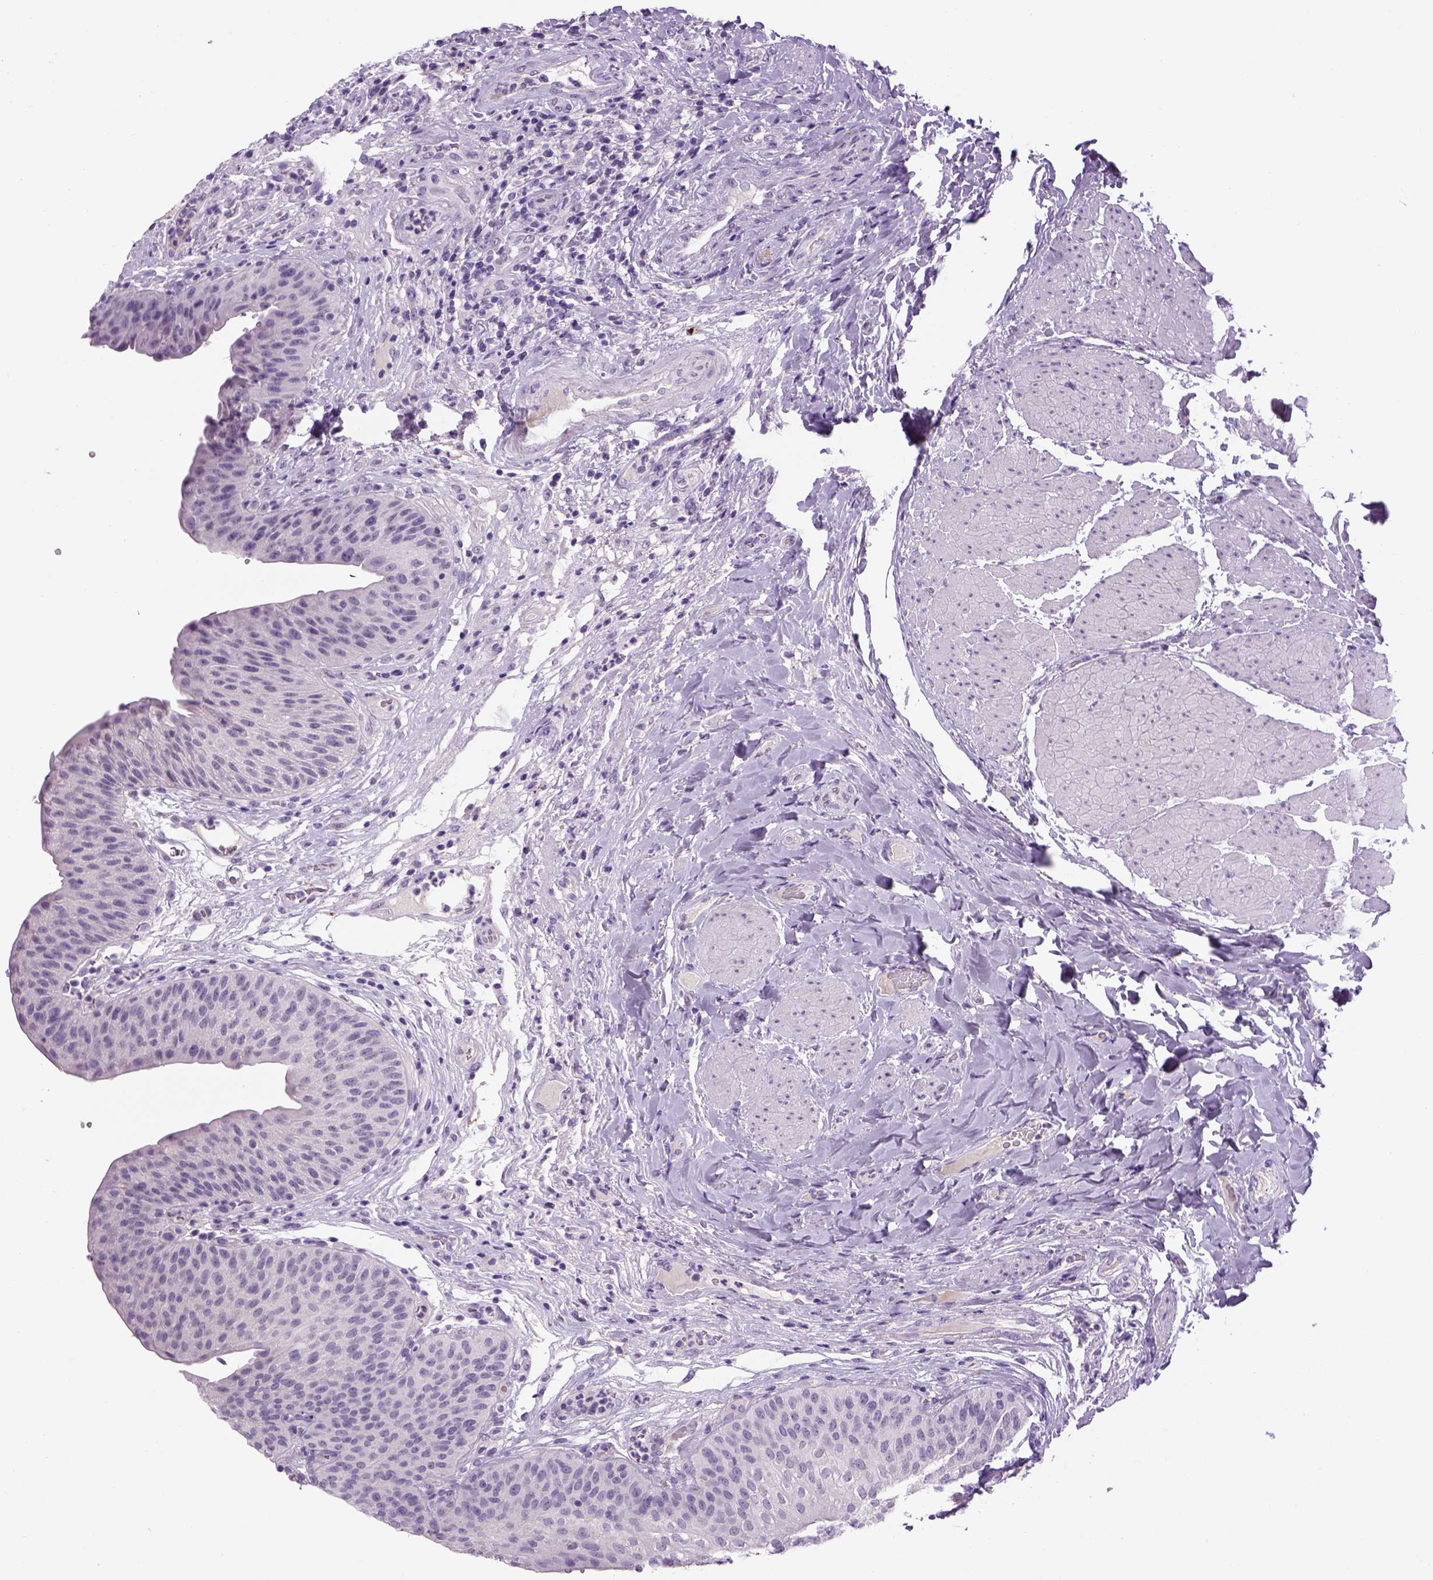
{"staining": {"intensity": "negative", "quantity": "none", "location": "none"}, "tissue": "urinary bladder", "cell_type": "Urothelial cells", "image_type": "normal", "snomed": [{"axis": "morphology", "description": "Normal tissue, NOS"}, {"axis": "topography", "description": "Urinary bladder"}], "caption": "Urinary bladder was stained to show a protein in brown. There is no significant positivity in urothelial cells.", "gene": "DBH", "patient": {"sex": "male", "age": 66}}